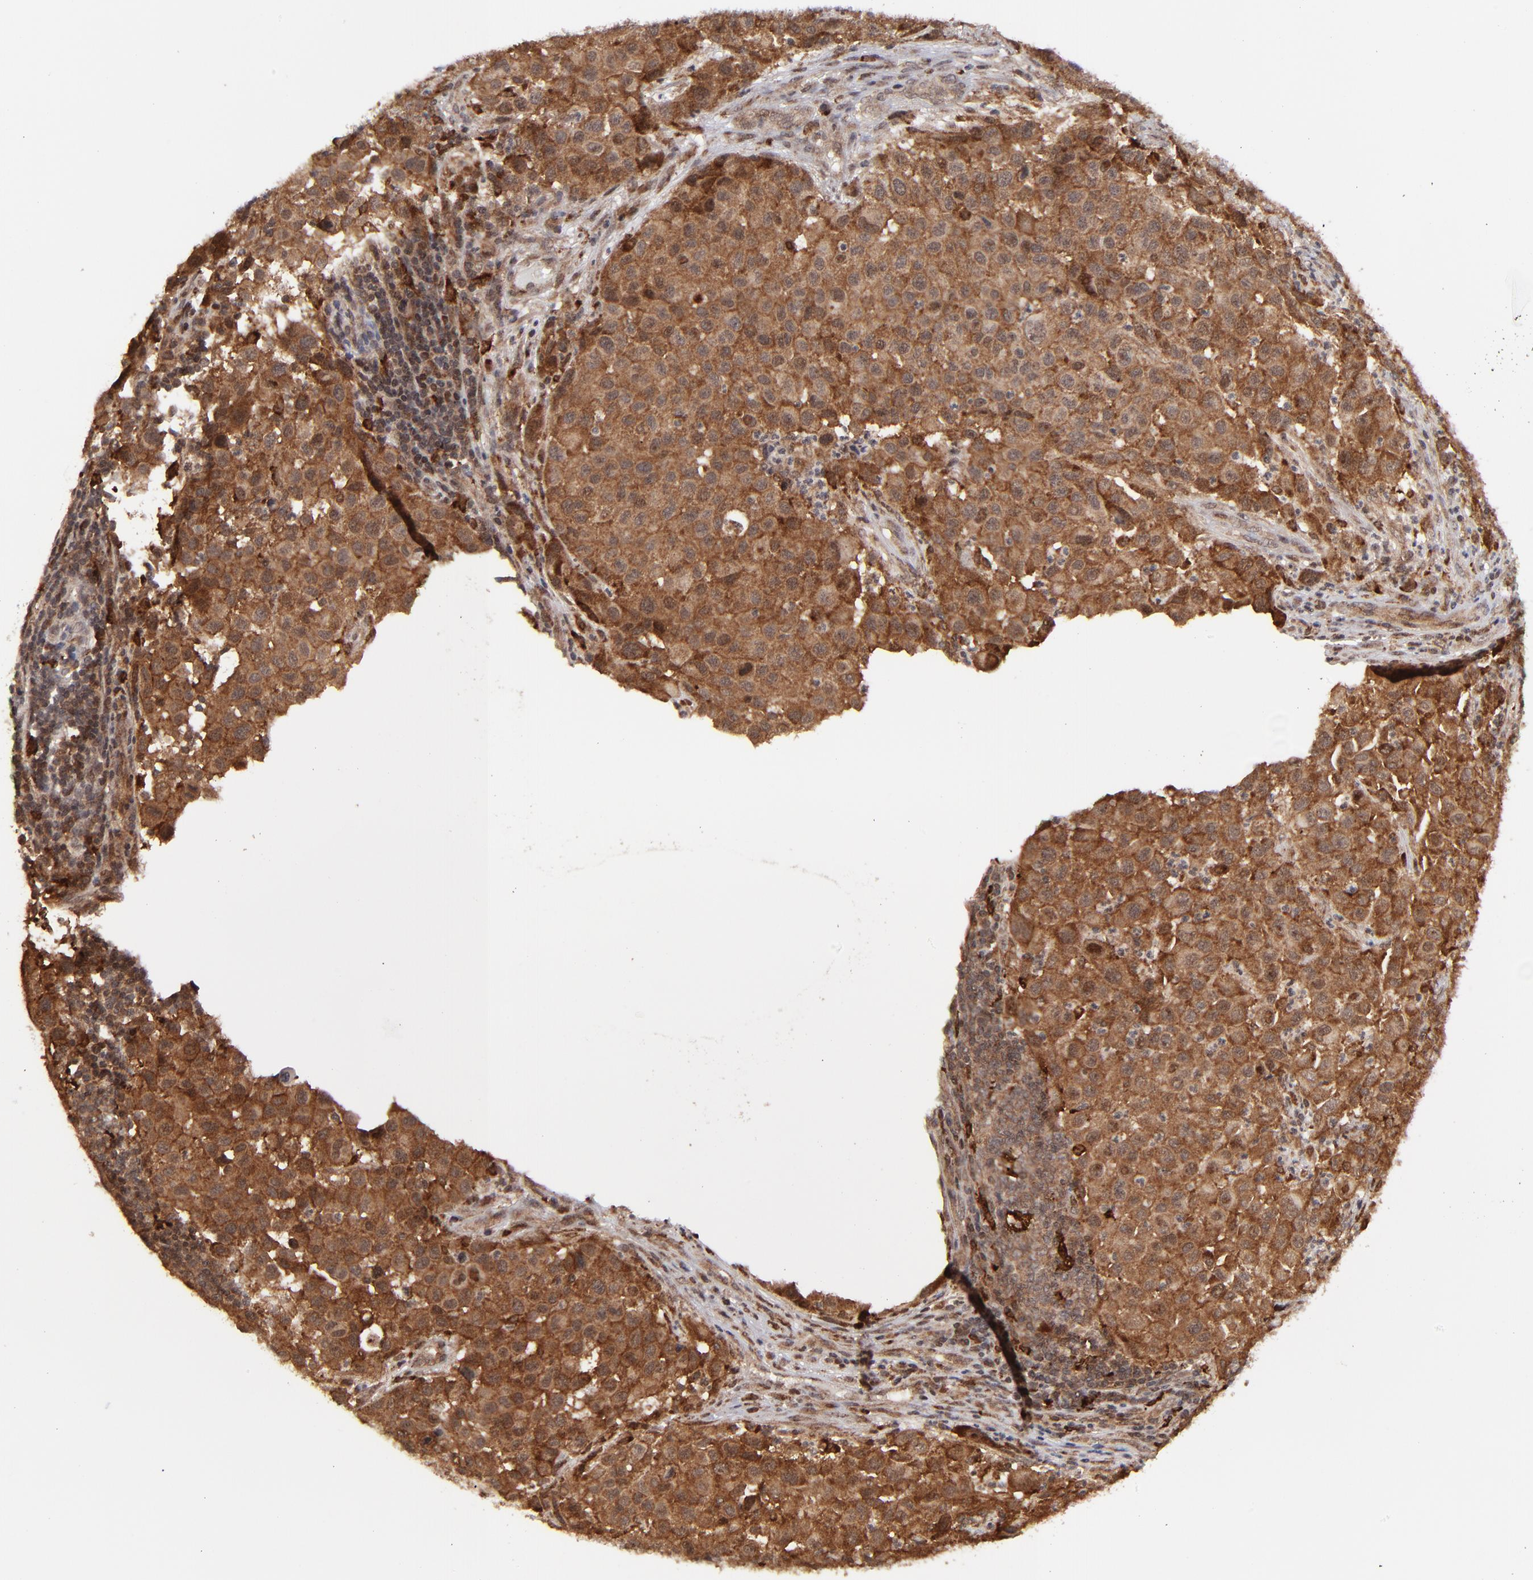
{"staining": {"intensity": "strong", "quantity": ">75%", "location": "cytoplasmic/membranous,nuclear"}, "tissue": "melanoma", "cell_type": "Tumor cells", "image_type": "cancer", "snomed": [{"axis": "morphology", "description": "Malignant melanoma, Metastatic site"}, {"axis": "topography", "description": "Lymph node"}], "caption": "Malignant melanoma (metastatic site) tissue reveals strong cytoplasmic/membranous and nuclear staining in approximately >75% of tumor cells Using DAB (3,3'-diaminobenzidine) (brown) and hematoxylin (blue) stains, captured at high magnification using brightfield microscopy.", "gene": "RGS6", "patient": {"sex": "male", "age": 61}}